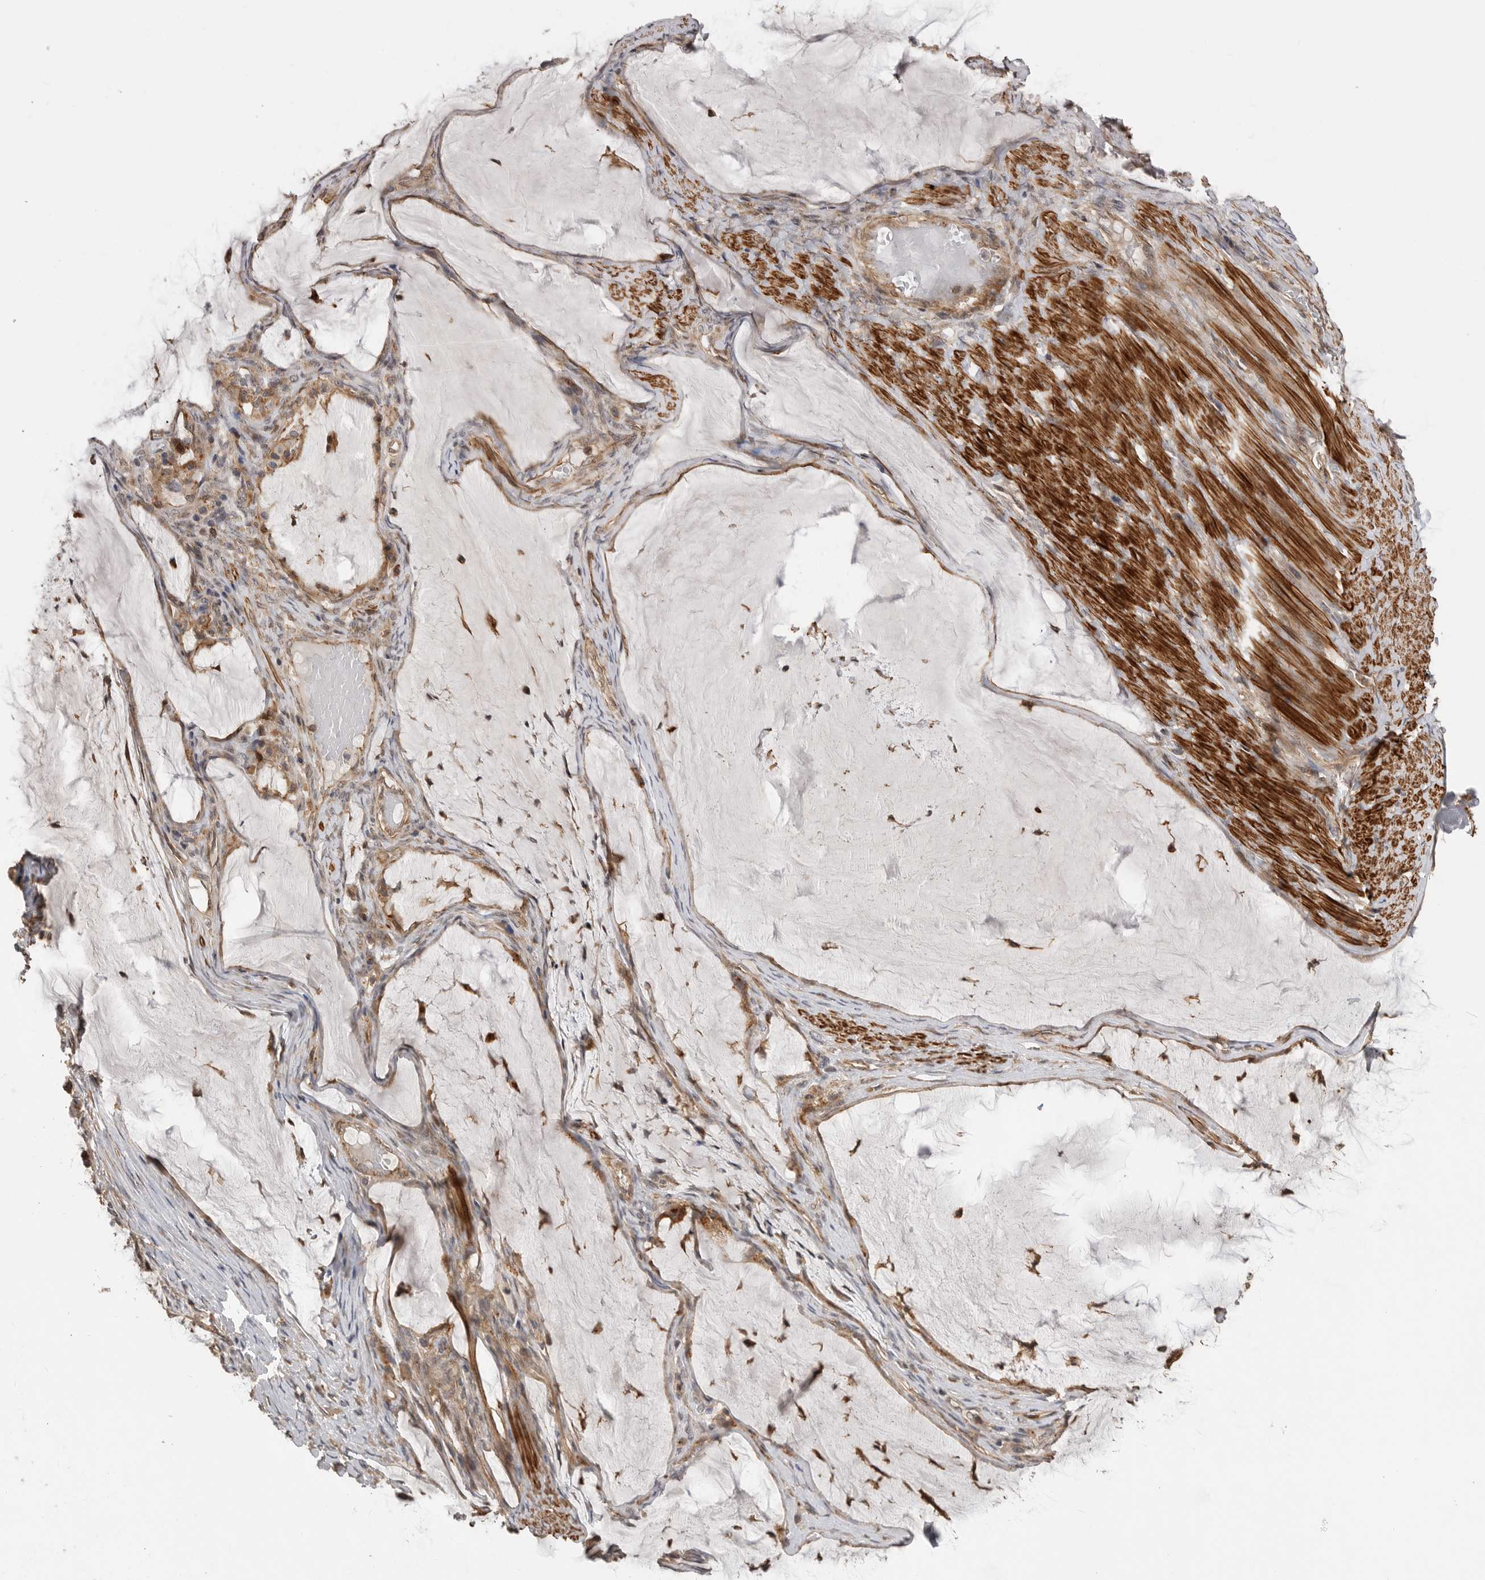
{"staining": {"intensity": "weak", "quantity": "25%-75%", "location": "cytoplasmic/membranous"}, "tissue": "ovarian cancer", "cell_type": "Tumor cells", "image_type": "cancer", "snomed": [{"axis": "morphology", "description": "Cystadenocarcinoma, mucinous, NOS"}, {"axis": "topography", "description": "Ovary"}], "caption": "Human ovarian mucinous cystadenocarcinoma stained with a brown dye reveals weak cytoplasmic/membranous positive expression in approximately 25%-75% of tumor cells.", "gene": "TRIM56", "patient": {"sex": "female", "age": 61}}